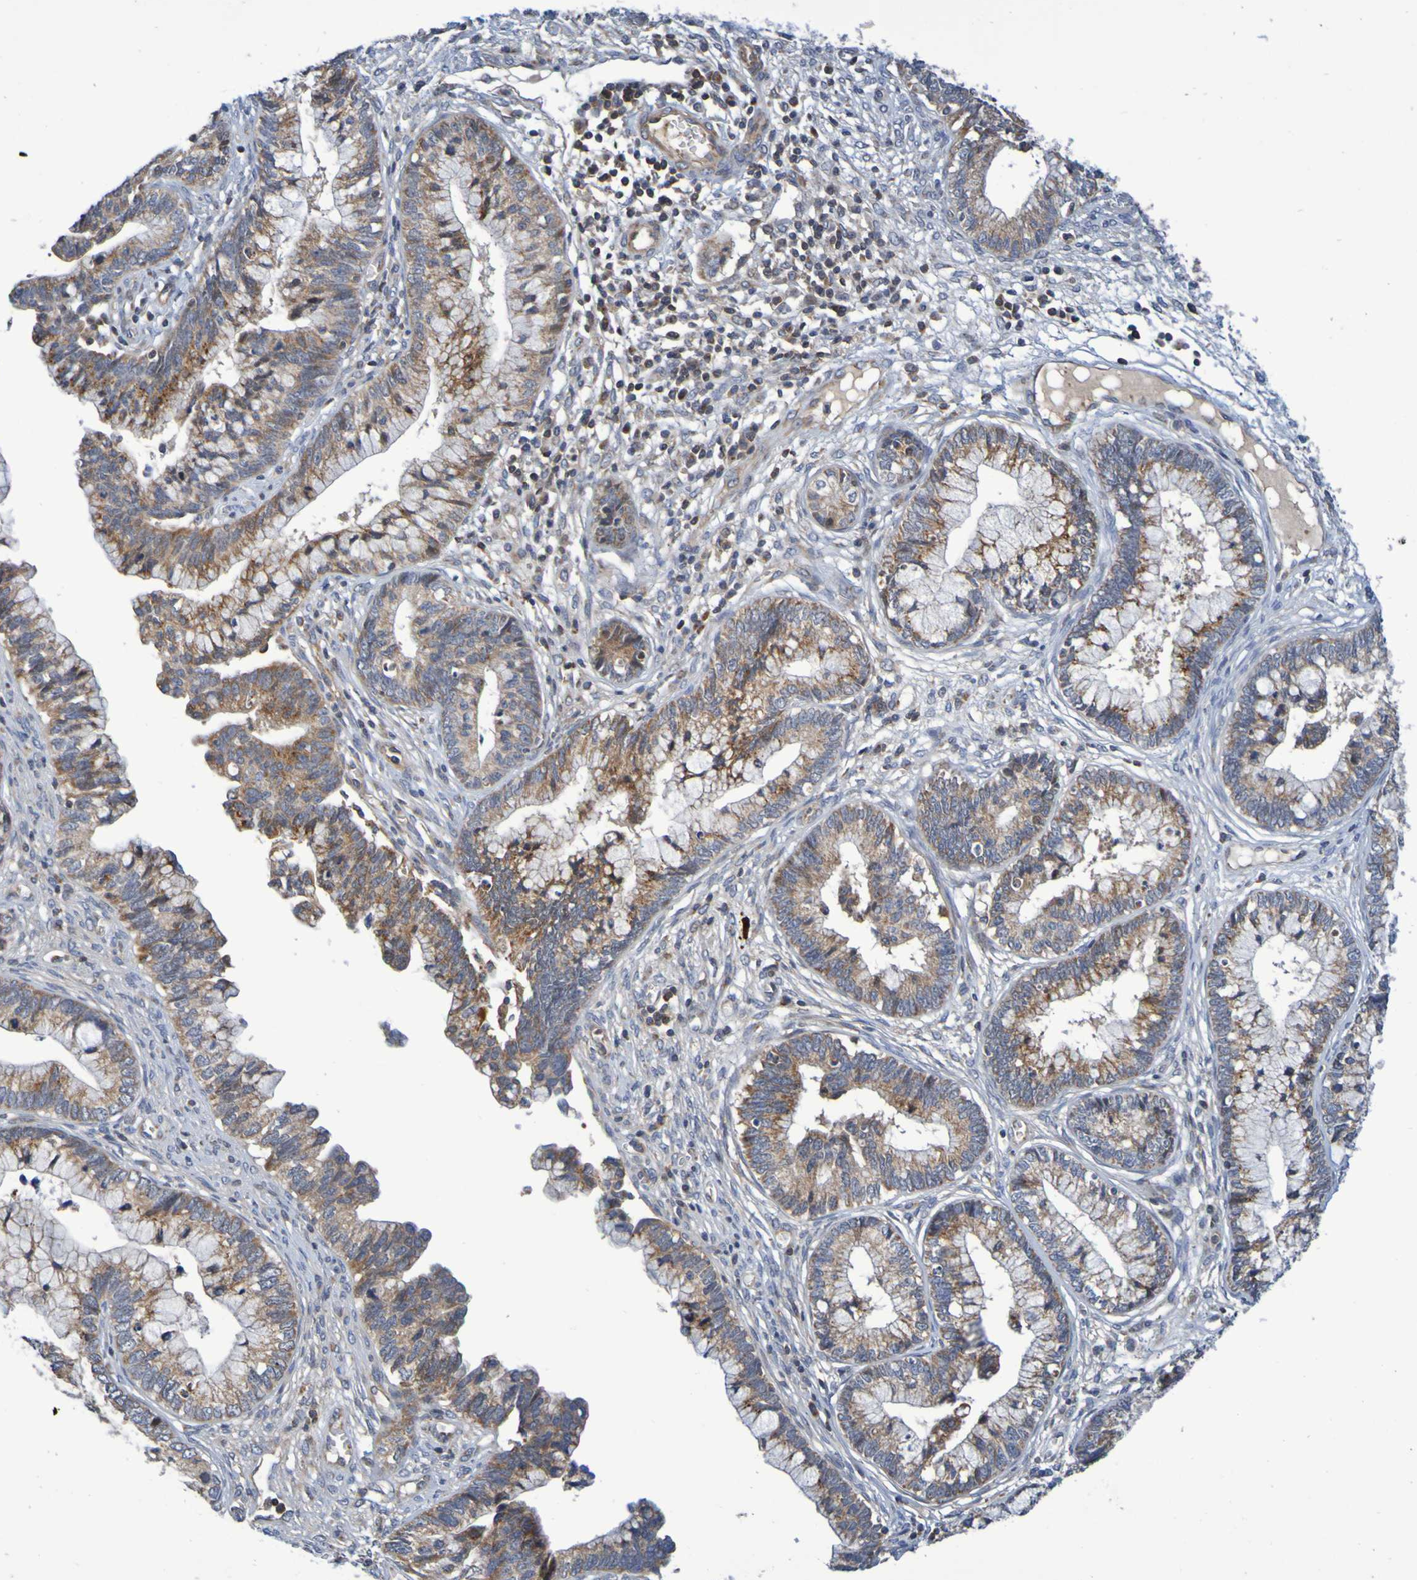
{"staining": {"intensity": "moderate", "quantity": ">75%", "location": "cytoplasmic/membranous"}, "tissue": "cervical cancer", "cell_type": "Tumor cells", "image_type": "cancer", "snomed": [{"axis": "morphology", "description": "Adenocarcinoma, NOS"}, {"axis": "topography", "description": "Cervix"}], "caption": "This is a micrograph of IHC staining of cervical cancer (adenocarcinoma), which shows moderate positivity in the cytoplasmic/membranous of tumor cells.", "gene": "CCDC51", "patient": {"sex": "female", "age": 44}}